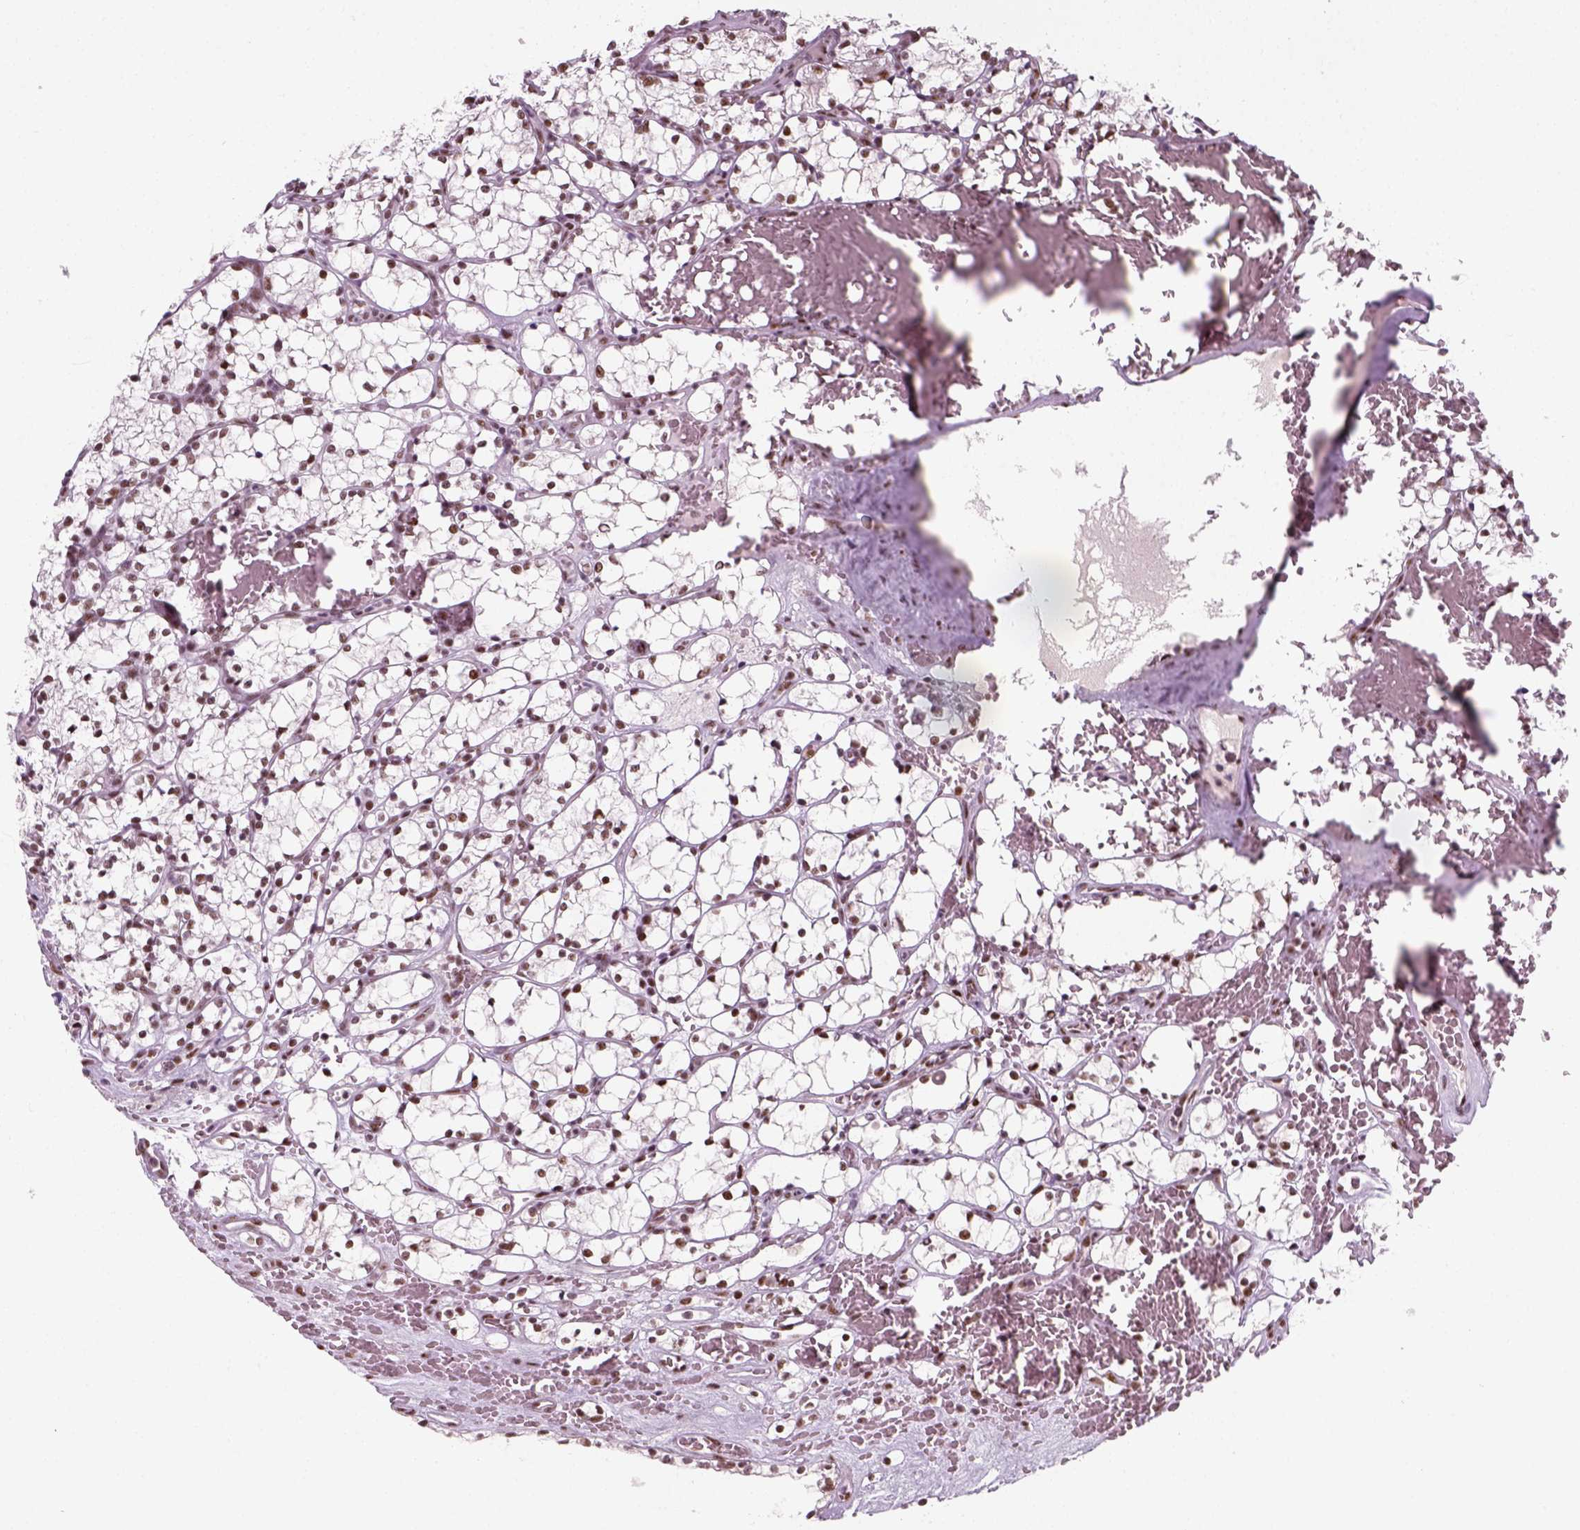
{"staining": {"intensity": "moderate", "quantity": ">75%", "location": "nuclear"}, "tissue": "renal cancer", "cell_type": "Tumor cells", "image_type": "cancer", "snomed": [{"axis": "morphology", "description": "Adenocarcinoma, NOS"}, {"axis": "topography", "description": "Kidney"}], "caption": "This is a micrograph of immunohistochemistry (IHC) staining of adenocarcinoma (renal), which shows moderate expression in the nuclear of tumor cells.", "gene": "GTF2F1", "patient": {"sex": "female", "age": 69}}